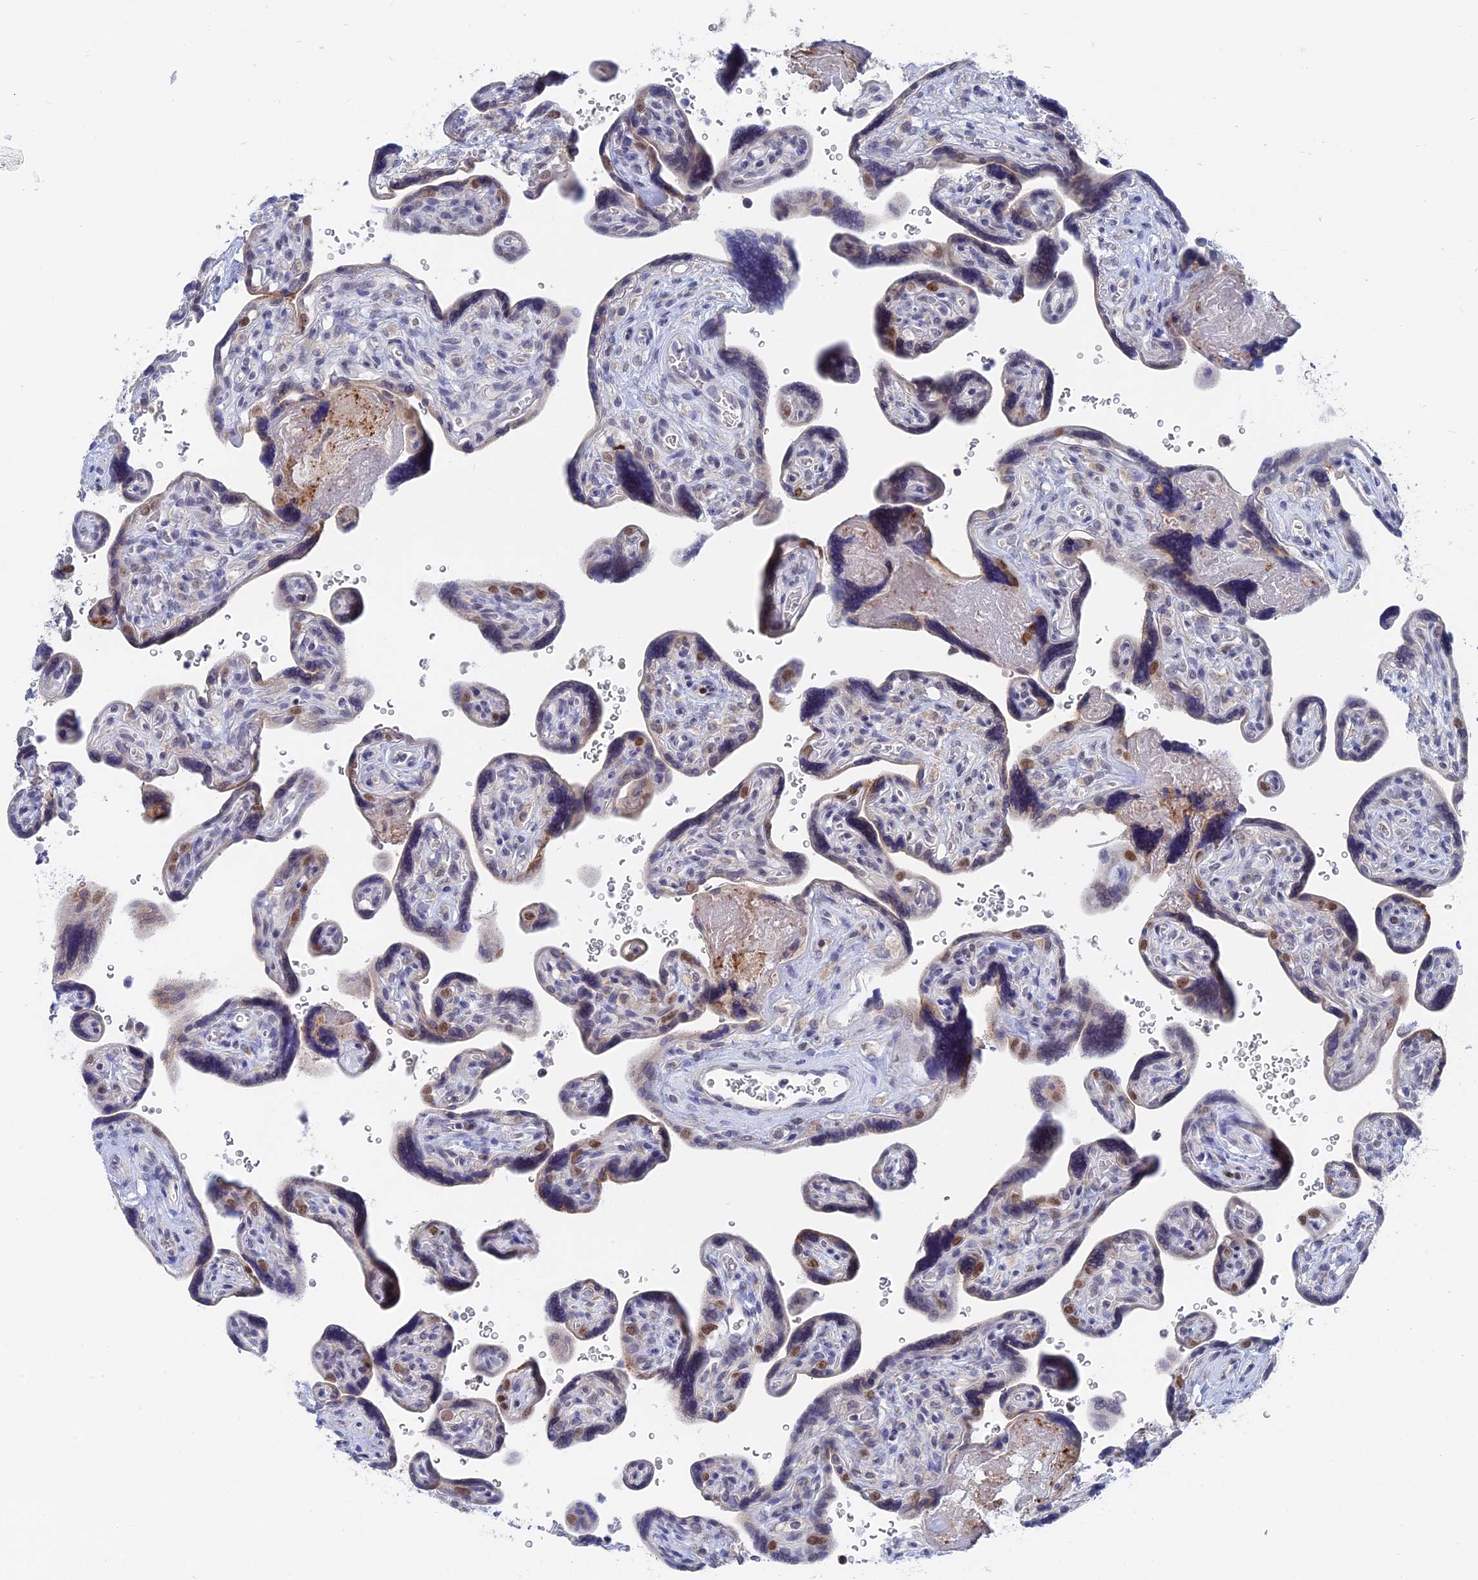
{"staining": {"intensity": "moderate", "quantity": "25%-75%", "location": "nuclear"}, "tissue": "placenta", "cell_type": "Trophoblastic cells", "image_type": "normal", "snomed": [{"axis": "morphology", "description": "Normal tissue, NOS"}, {"axis": "topography", "description": "Placenta"}], "caption": "Protein staining of benign placenta shows moderate nuclear positivity in about 25%-75% of trophoblastic cells. The staining was performed using DAB, with brown indicating positive protein expression. Nuclei are stained blue with hematoxylin.", "gene": "BRD2", "patient": {"sex": "female", "age": 39}}